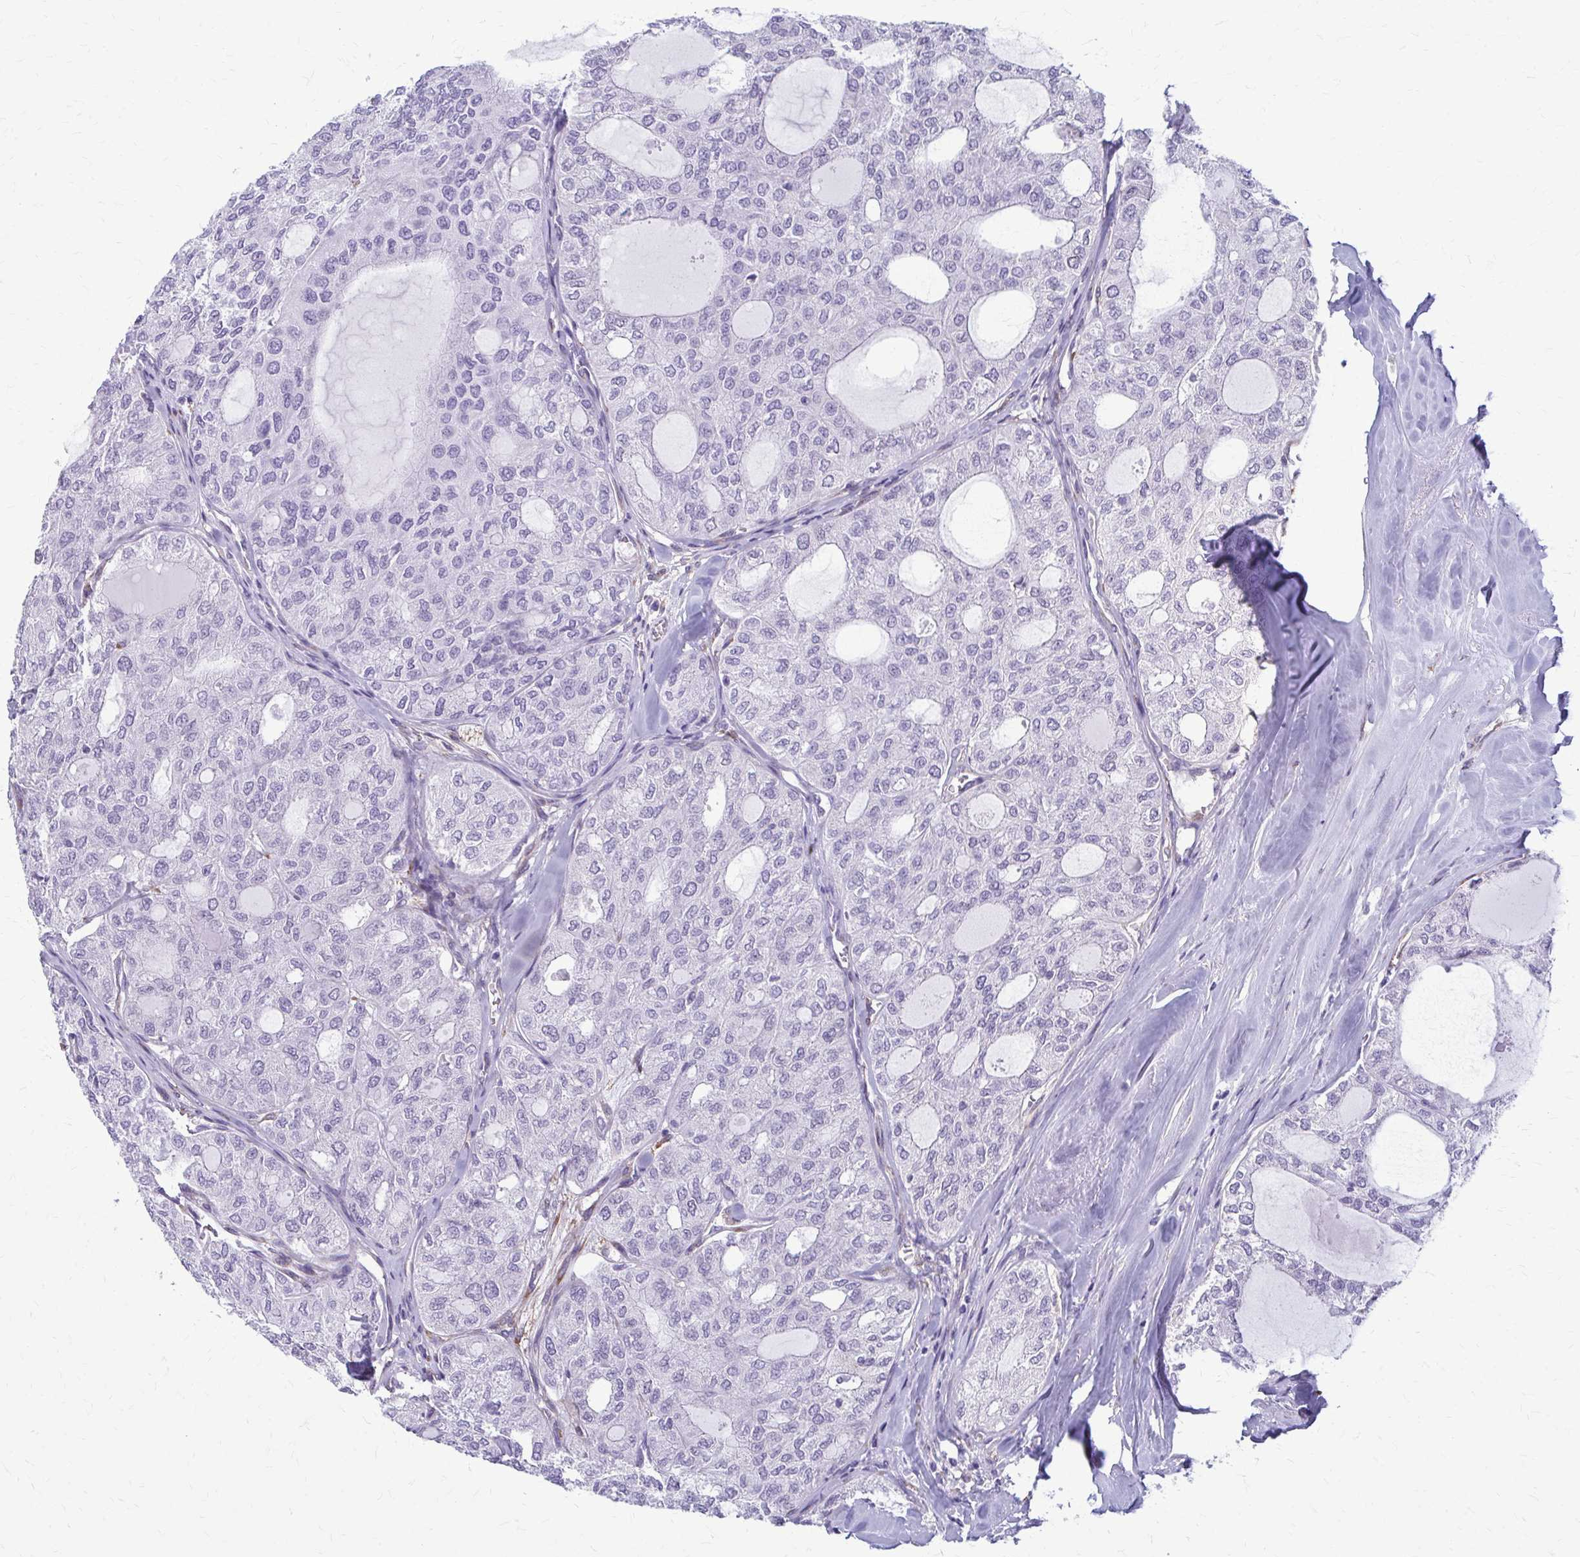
{"staining": {"intensity": "negative", "quantity": "none", "location": "none"}, "tissue": "thyroid cancer", "cell_type": "Tumor cells", "image_type": "cancer", "snomed": [{"axis": "morphology", "description": "Follicular adenoma carcinoma, NOS"}, {"axis": "topography", "description": "Thyroid gland"}], "caption": "Image shows no significant protein staining in tumor cells of thyroid cancer. (DAB (3,3'-diaminobenzidine) IHC visualized using brightfield microscopy, high magnification).", "gene": "DEPP1", "patient": {"sex": "male", "age": 75}}